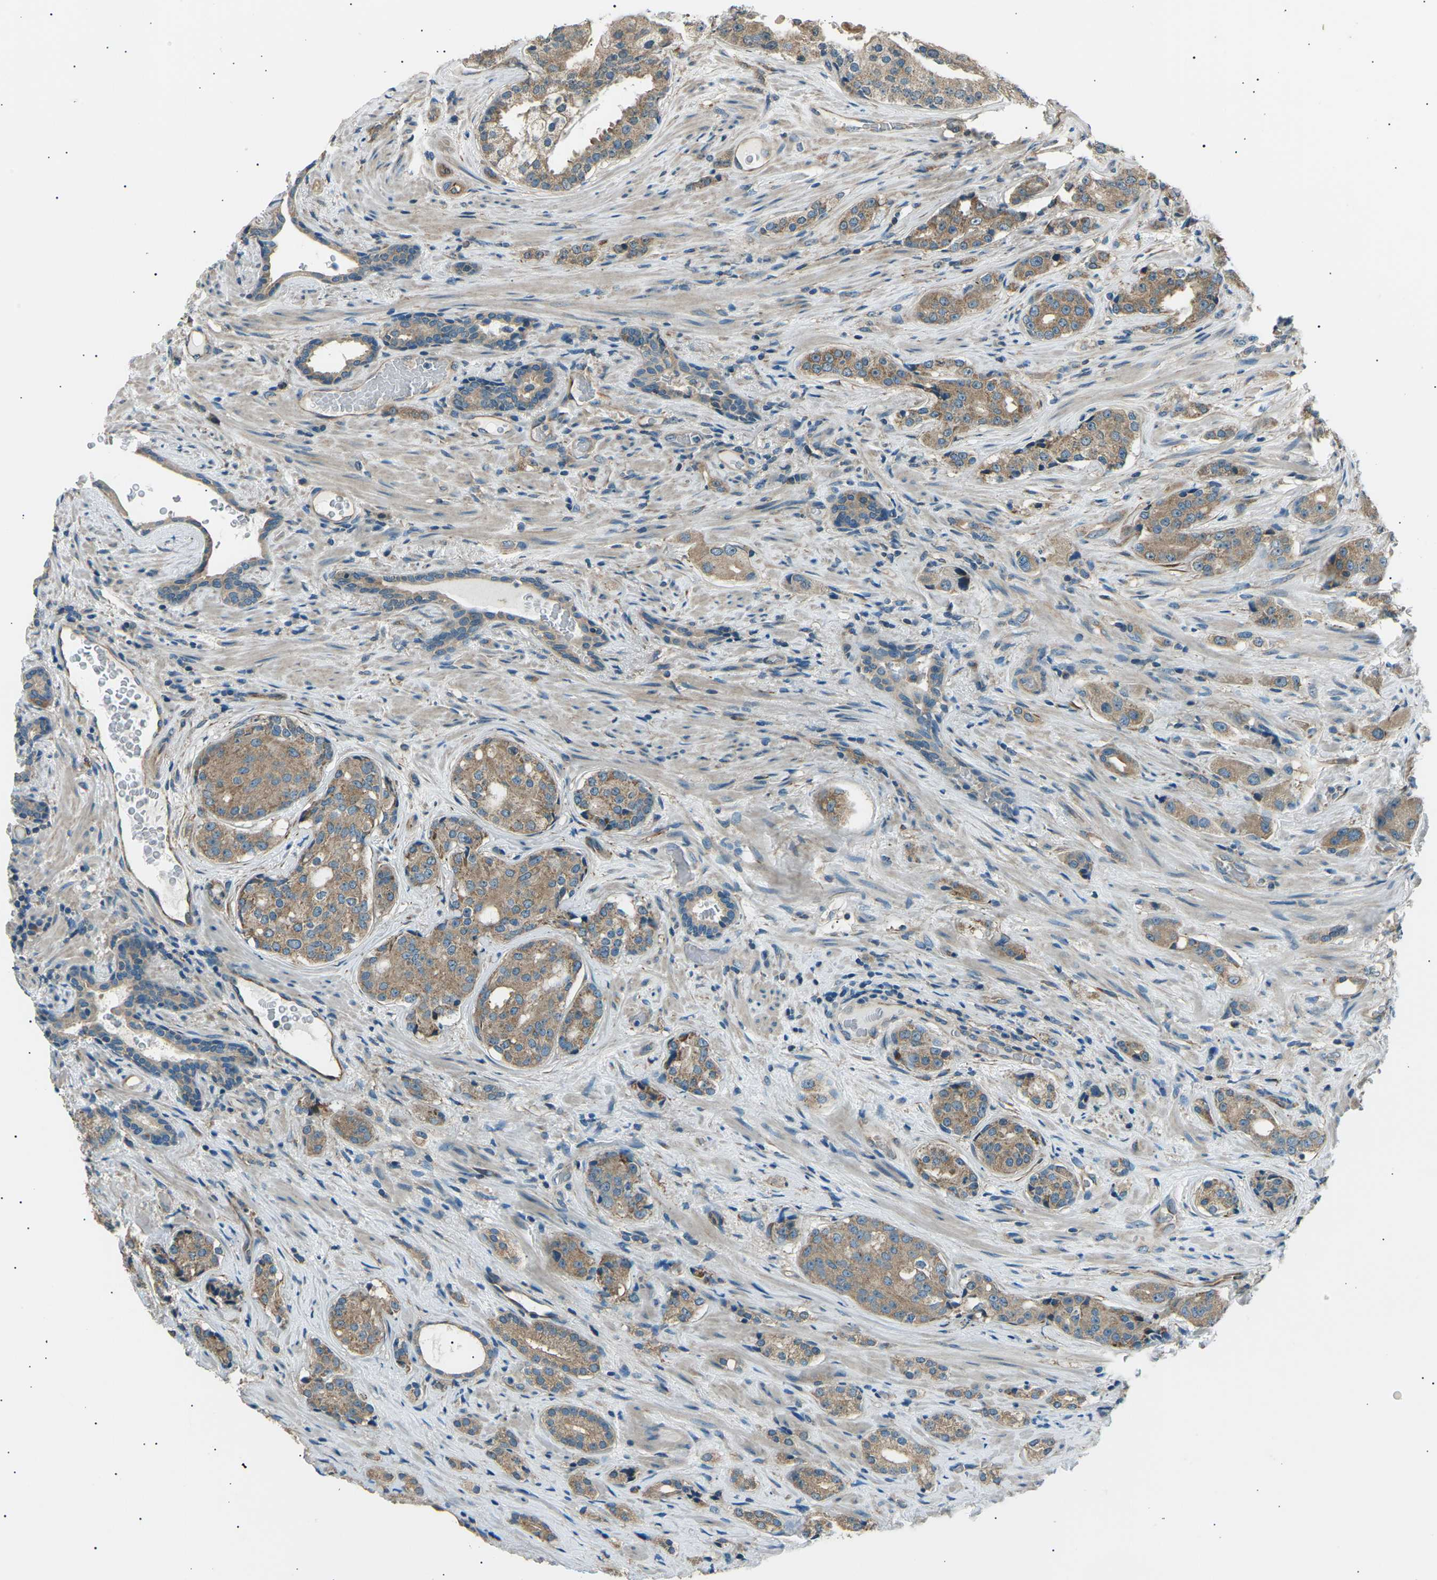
{"staining": {"intensity": "moderate", "quantity": ">75%", "location": "cytoplasmic/membranous"}, "tissue": "prostate cancer", "cell_type": "Tumor cells", "image_type": "cancer", "snomed": [{"axis": "morphology", "description": "Adenocarcinoma, High grade"}, {"axis": "topography", "description": "Prostate"}], "caption": "Immunohistochemistry (IHC) staining of high-grade adenocarcinoma (prostate), which displays medium levels of moderate cytoplasmic/membranous staining in approximately >75% of tumor cells indicating moderate cytoplasmic/membranous protein staining. The staining was performed using DAB (3,3'-diaminobenzidine) (brown) for protein detection and nuclei were counterstained in hematoxylin (blue).", "gene": "SLK", "patient": {"sex": "male", "age": 71}}